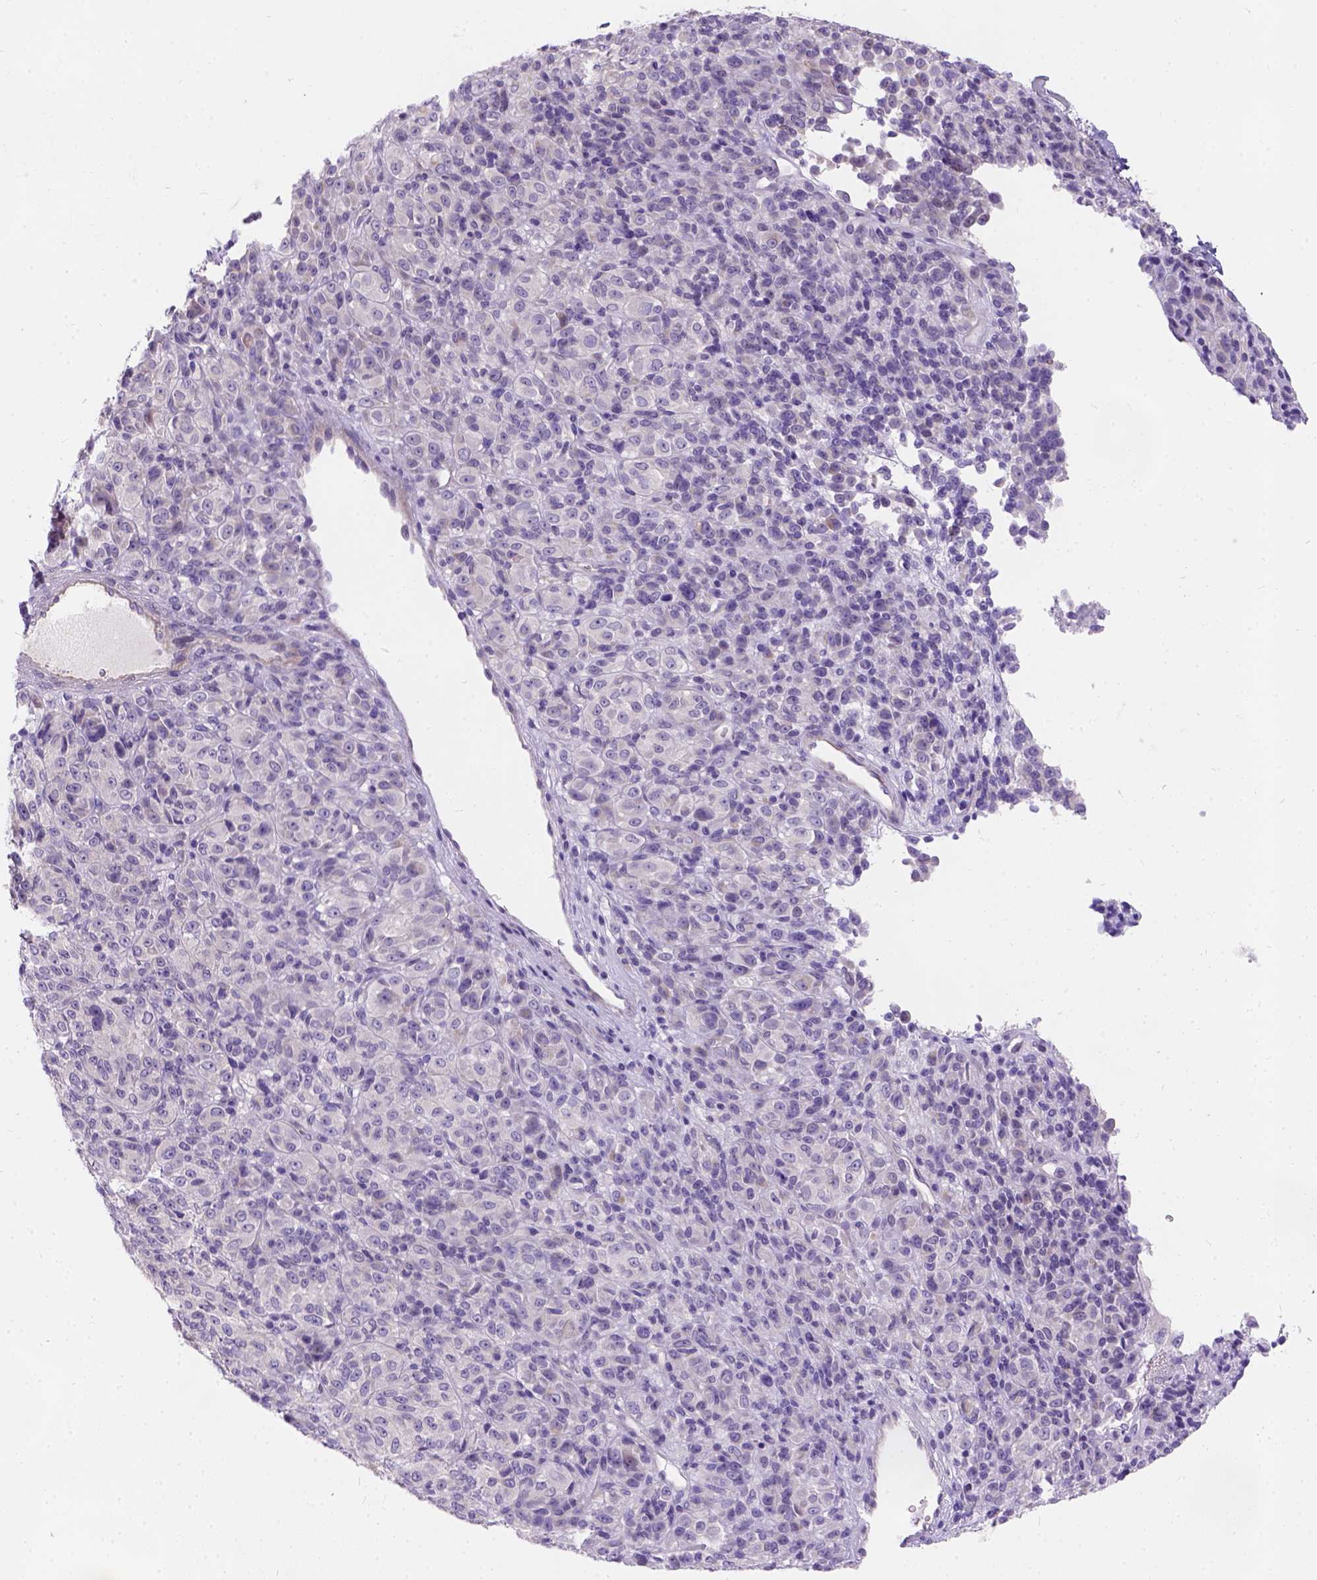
{"staining": {"intensity": "negative", "quantity": "none", "location": "none"}, "tissue": "melanoma", "cell_type": "Tumor cells", "image_type": "cancer", "snomed": [{"axis": "morphology", "description": "Malignant melanoma, Metastatic site"}, {"axis": "topography", "description": "Brain"}], "caption": "This is an immunohistochemistry (IHC) image of human malignant melanoma (metastatic site). There is no positivity in tumor cells.", "gene": "C20orf144", "patient": {"sex": "female", "age": 56}}